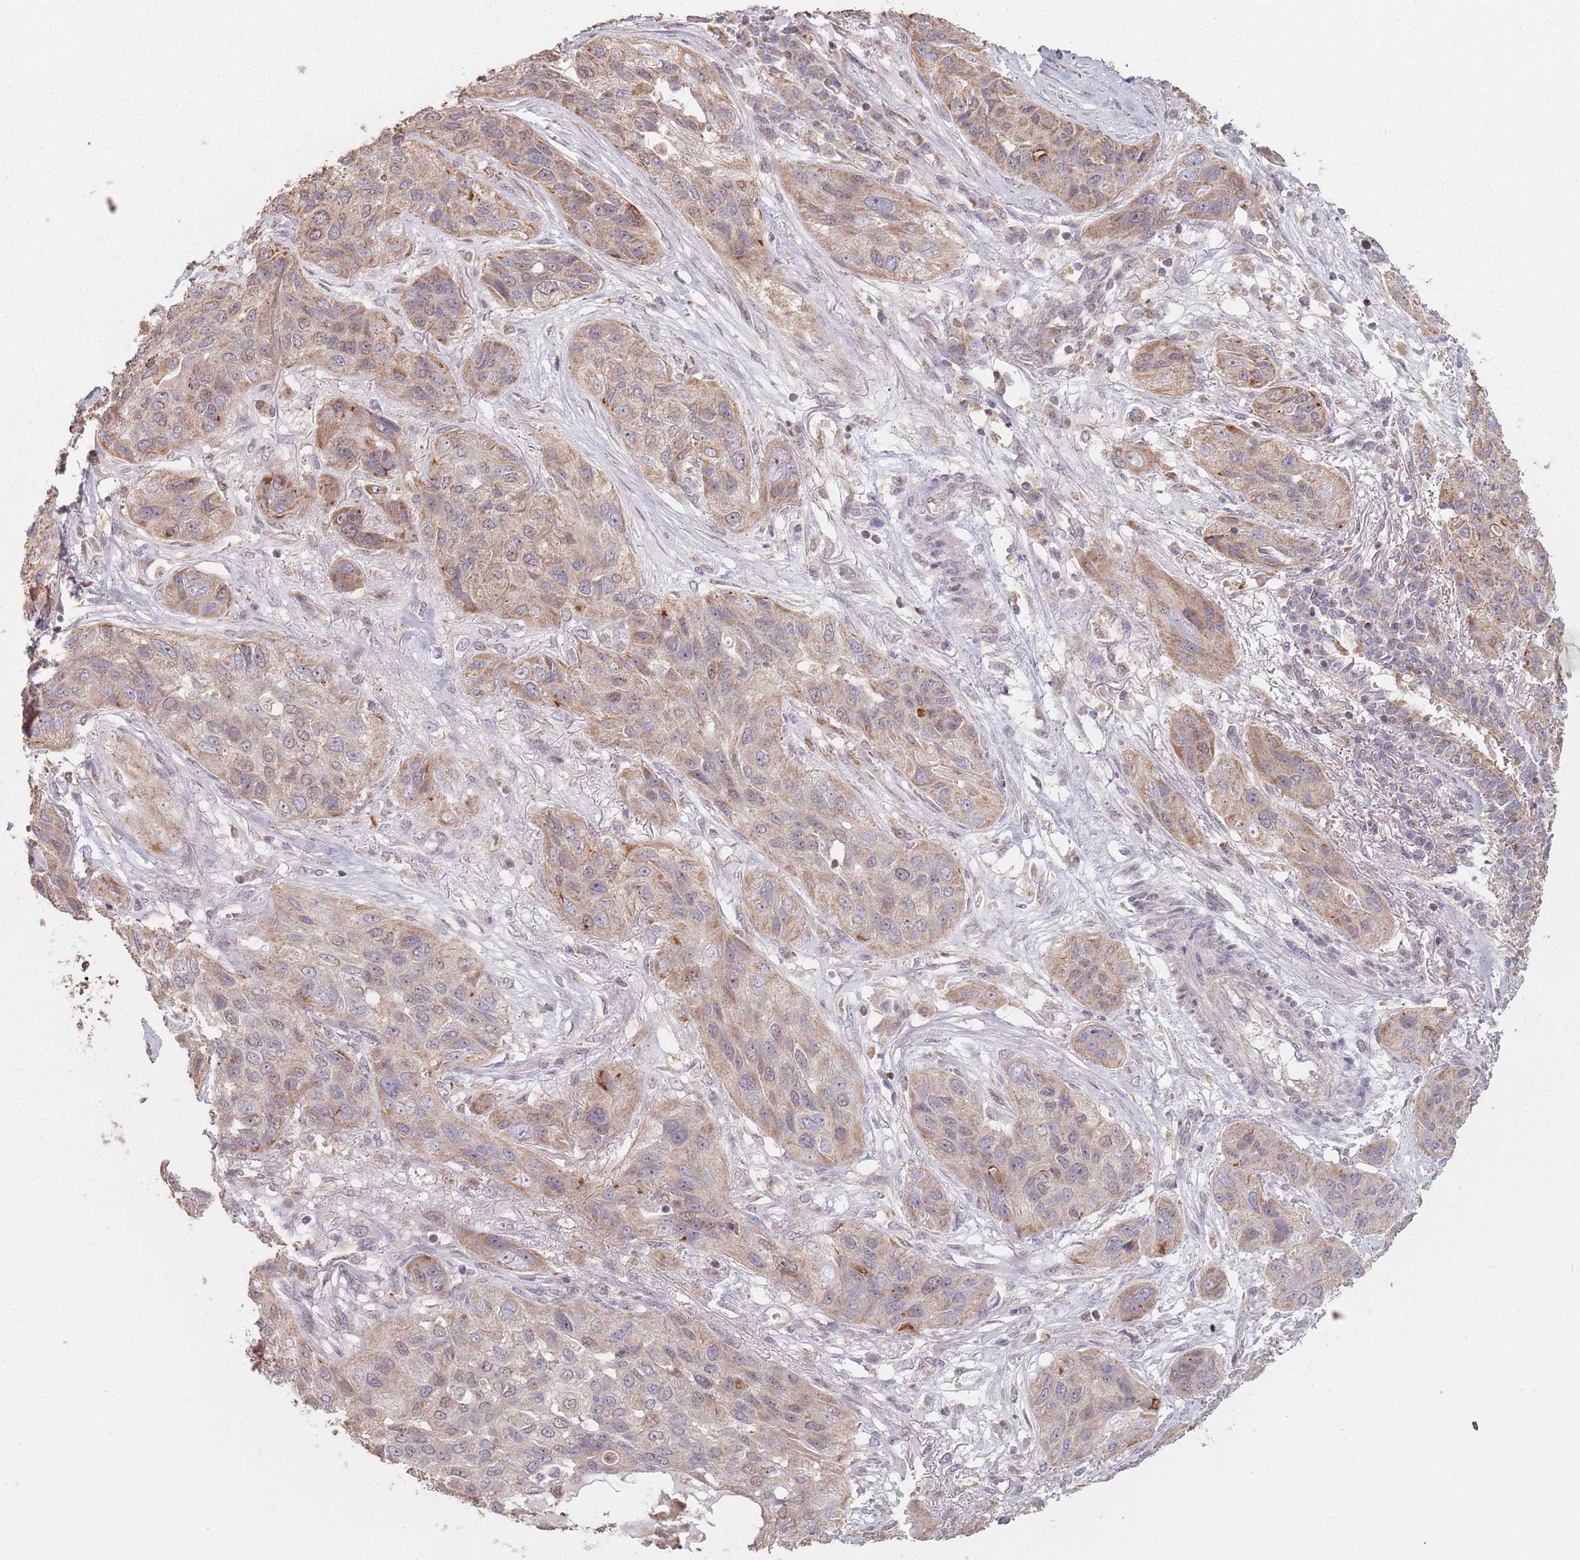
{"staining": {"intensity": "weak", "quantity": ">75%", "location": "cytoplasmic/membranous"}, "tissue": "lung cancer", "cell_type": "Tumor cells", "image_type": "cancer", "snomed": [{"axis": "morphology", "description": "Squamous cell carcinoma, NOS"}, {"axis": "topography", "description": "Lung"}], "caption": "Approximately >75% of tumor cells in human lung cancer reveal weak cytoplasmic/membranous protein staining as visualized by brown immunohistochemical staining.", "gene": "VPS52", "patient": {"sex": "female", "age": 70}}